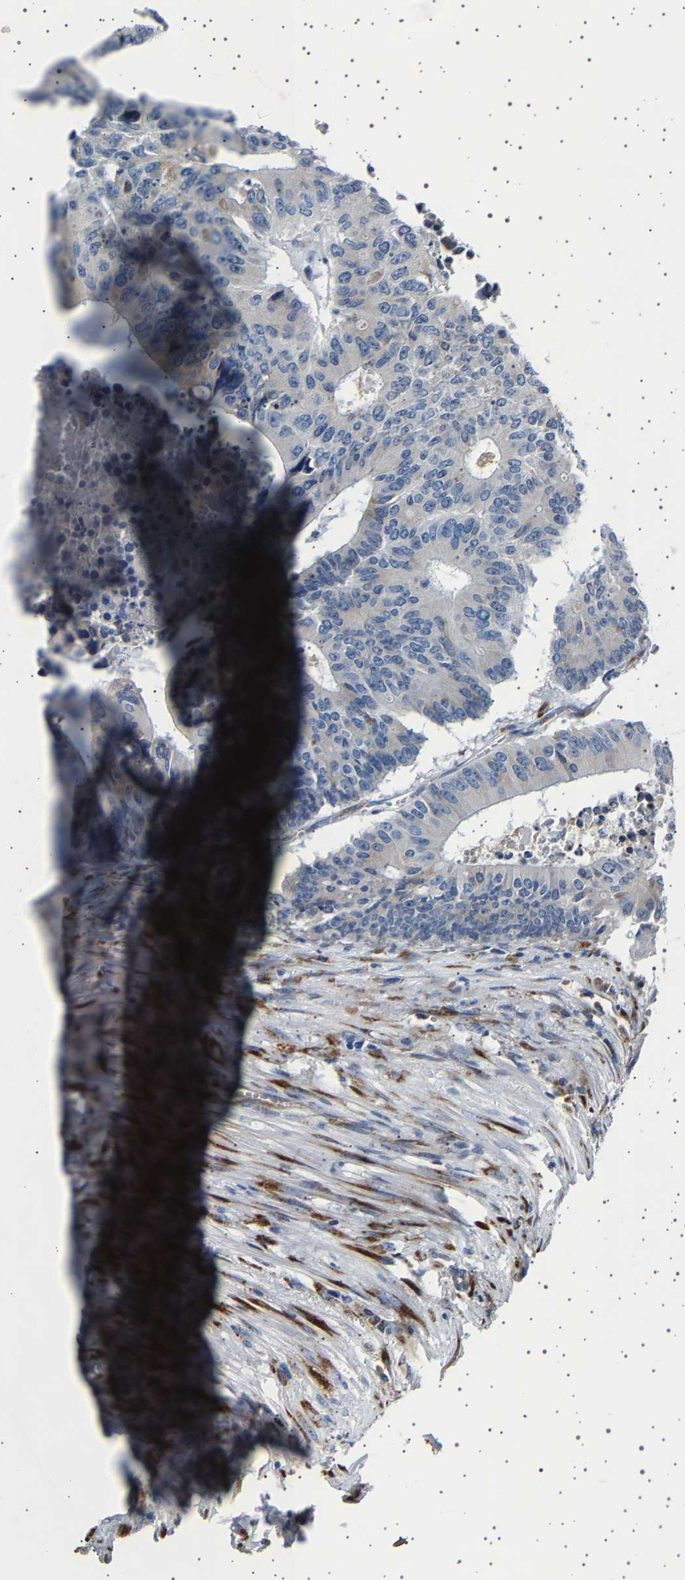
{"staining": {"intensity": "negative", "quantity": "none", "location": "none"}, "tissue": "colorectal cancer", "cell_type": "Tumor cells", "image_type": "cancer", "snomed": [{"axis": "morphology", "description": "Adenocarcinoma, NOS"}, {"axis": "topography", "description": "Colon"}], "caption": "The immunohistochemistry (IHC) image has no significant positivity in tumor cells of colorectal cancer tissue.", "gene": "FTCD", "patient": {"sex": "male", "age": 87}}